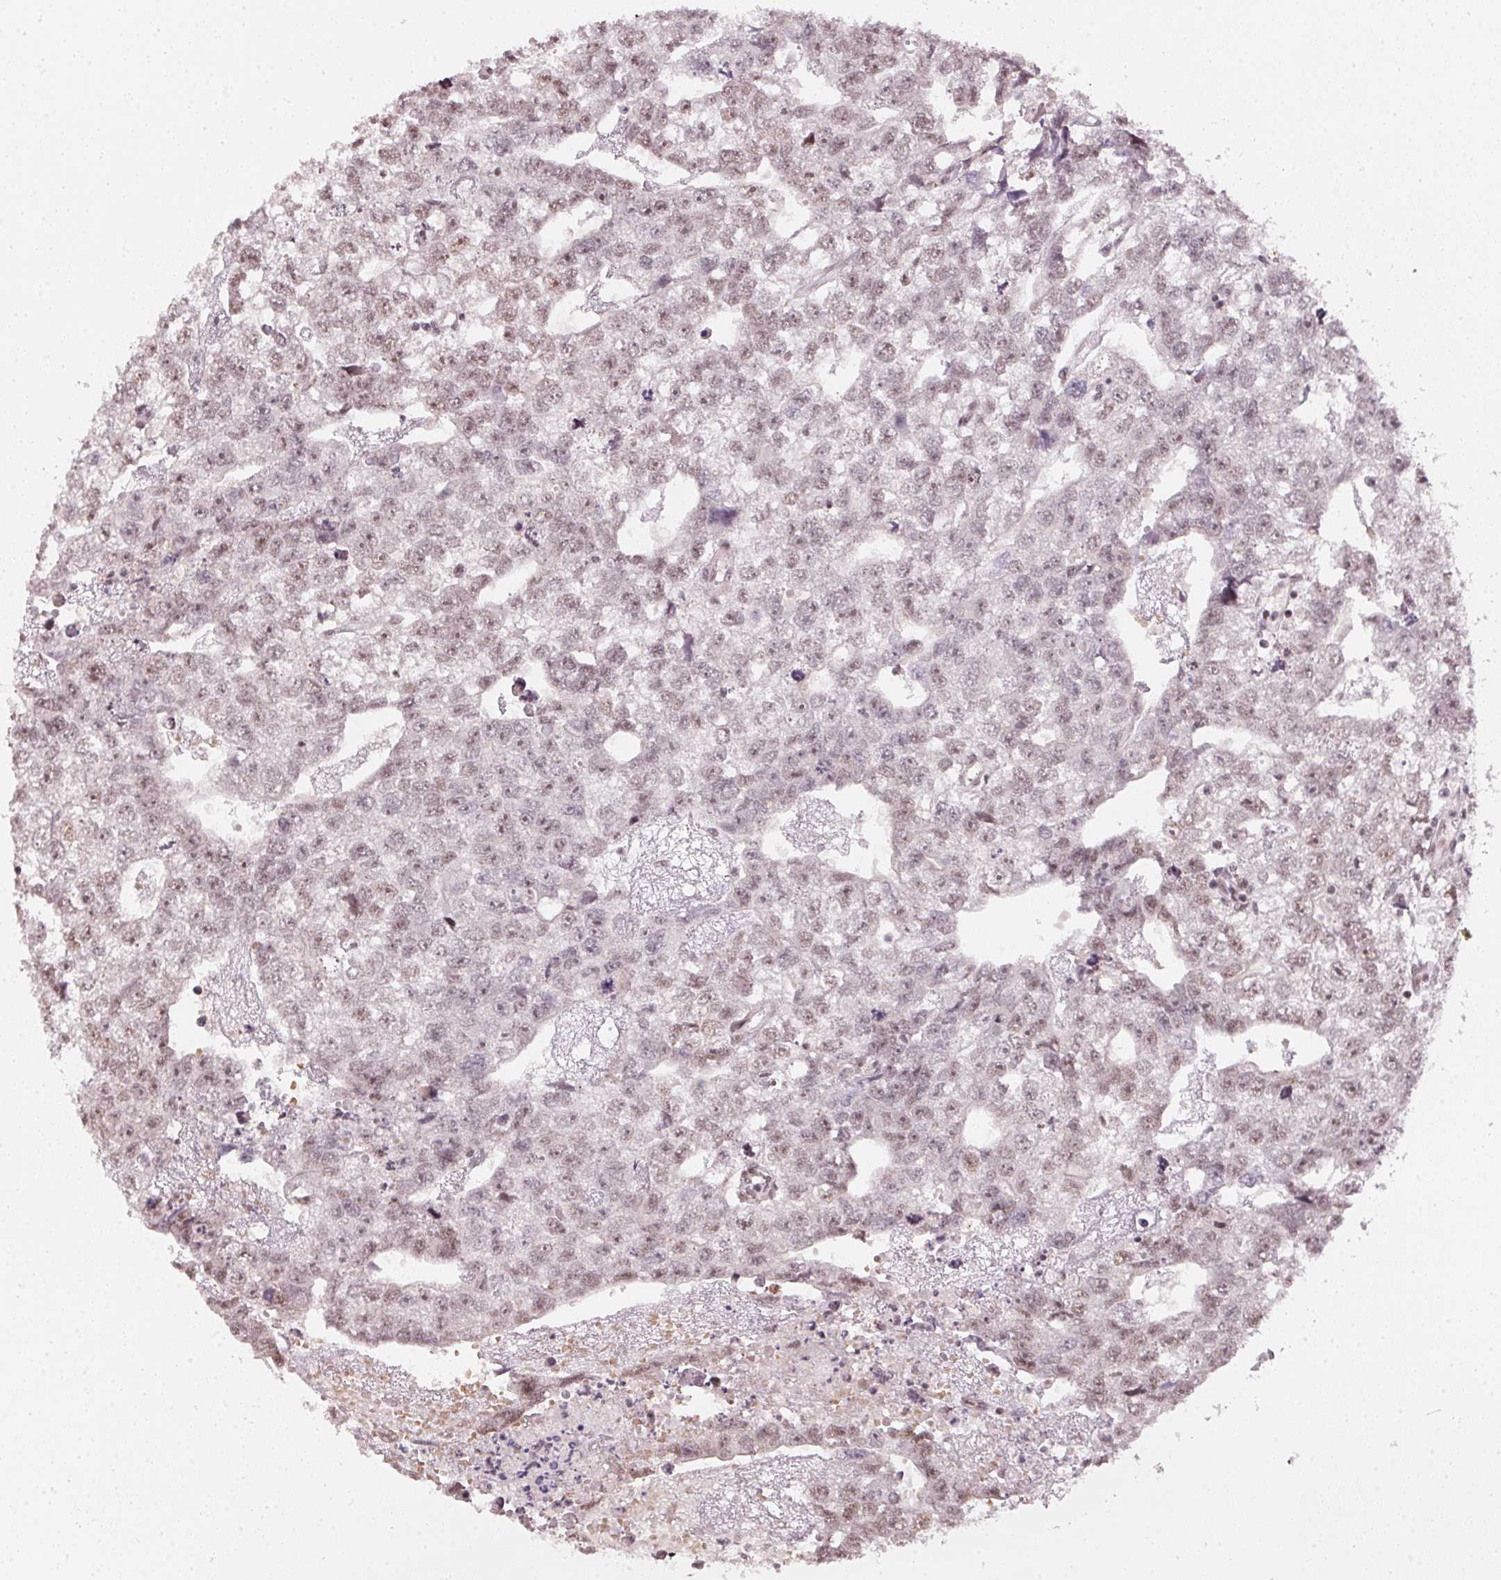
{"staining": {"intensity": "weak", "quantity": "25%-75%", "location": "nuclear"}, "tissue": "testis cancer", "cell_type": "Tumor cells", "image_type": "cancer", "snomed": [{"axis": "morphology", "description": "Carcinoma, Embryonal, NOS"}, {"axis": "morphology", "description": "Teratoma, malignant, NOS"}, {"axis": "topography", "description": "Testis"}], "caption": "Approximately 25%-75% of tumor cells in human embryonal carcinoma (testis) show weak nuclear protein expression as visualized by brown immunohistochemical staining.", "gene": "KAT6A", "patient": {"sex": "male", "age": 44}}